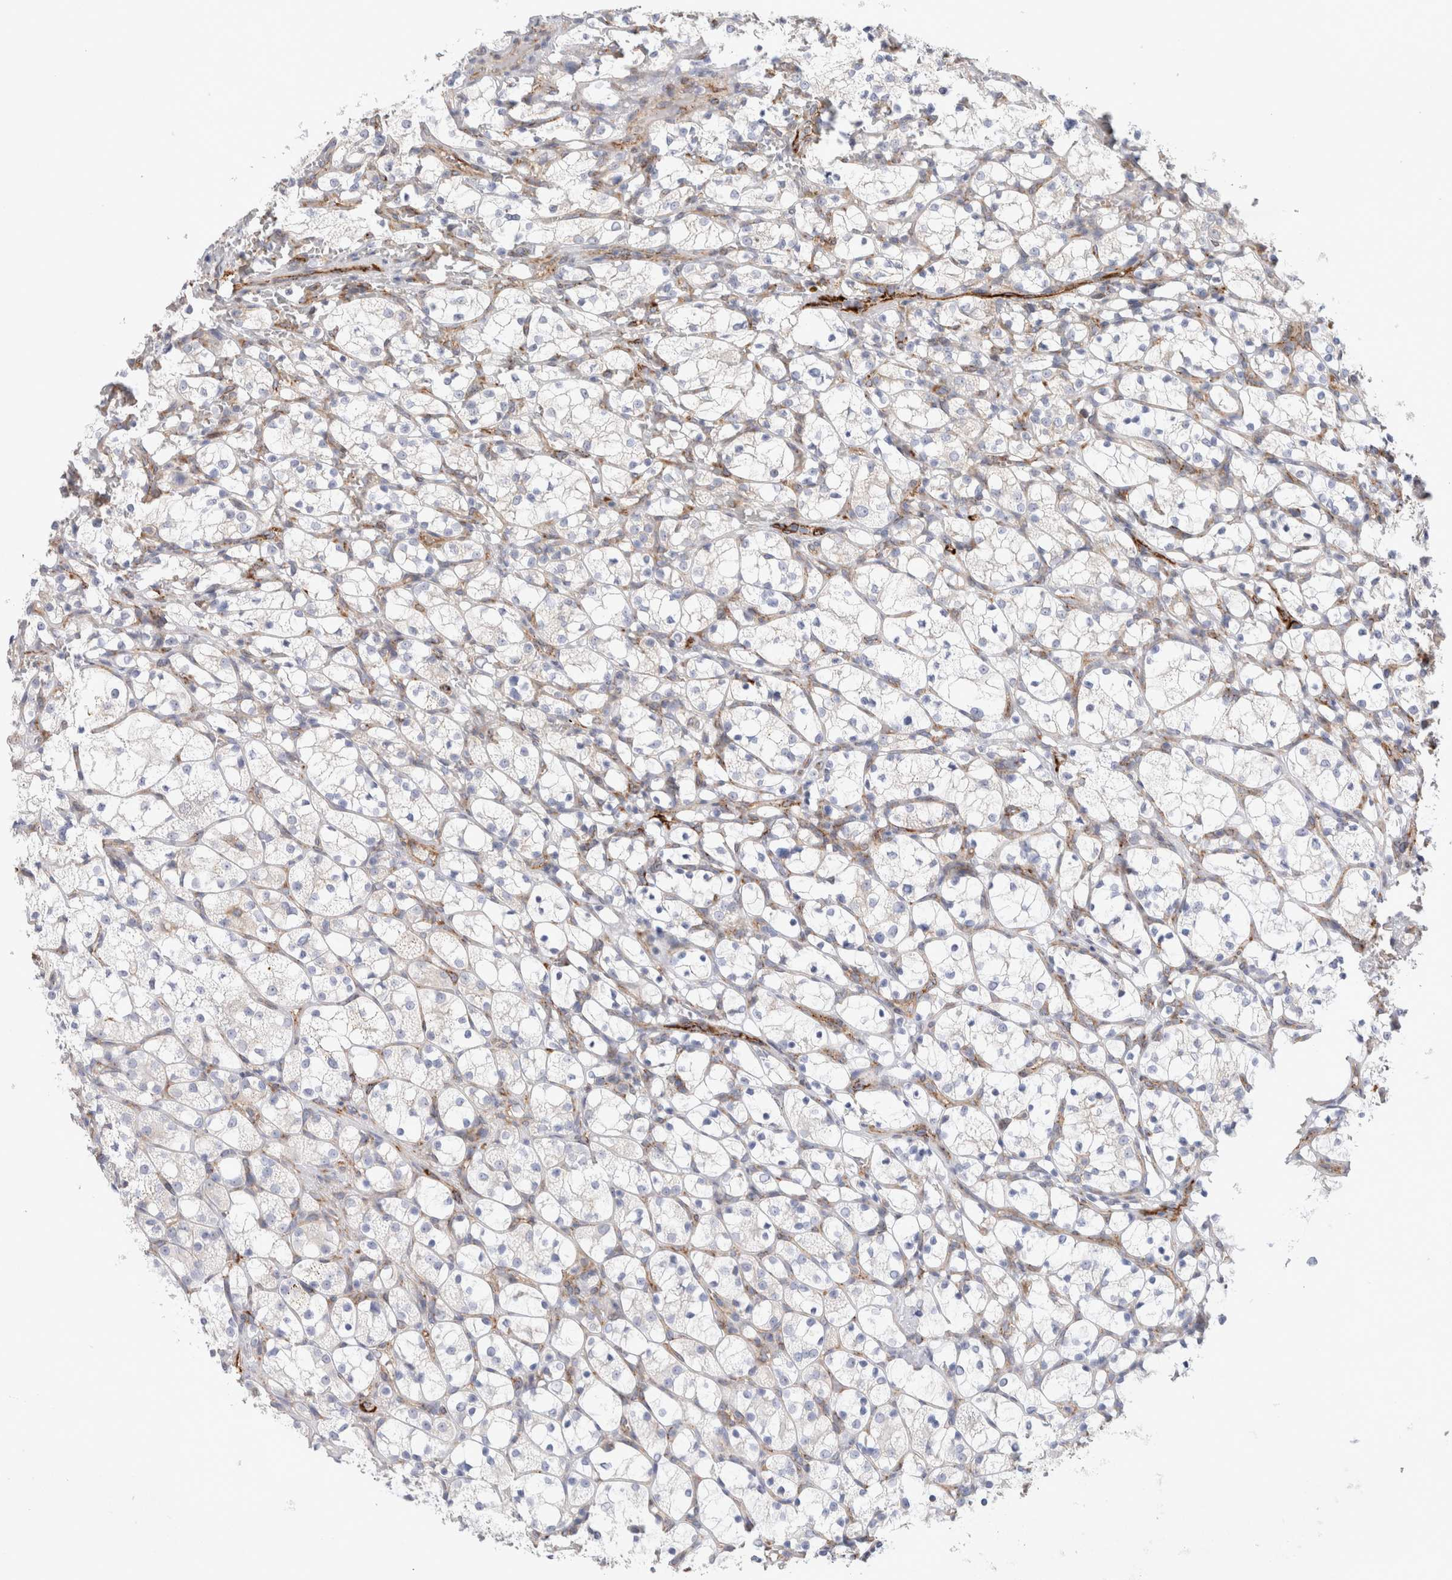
{"staining": {"intensity": "negative", "quantity": "none", "location": "none"}, "tissue": "renal cancer", "cell_type": "Tumor cells", "image_type": "cancer", "snomed": [{"axis": "morphology", "description": "Adenocarcinoma, NOS"}, {"axis": "topography", "description": "Kidney"}], "caption": "Tumor cells are negative for protein expression in human adenocarcinoma (renal).", "gene": "CNPY4", "patient": {"sex": "female", "age": 69}}